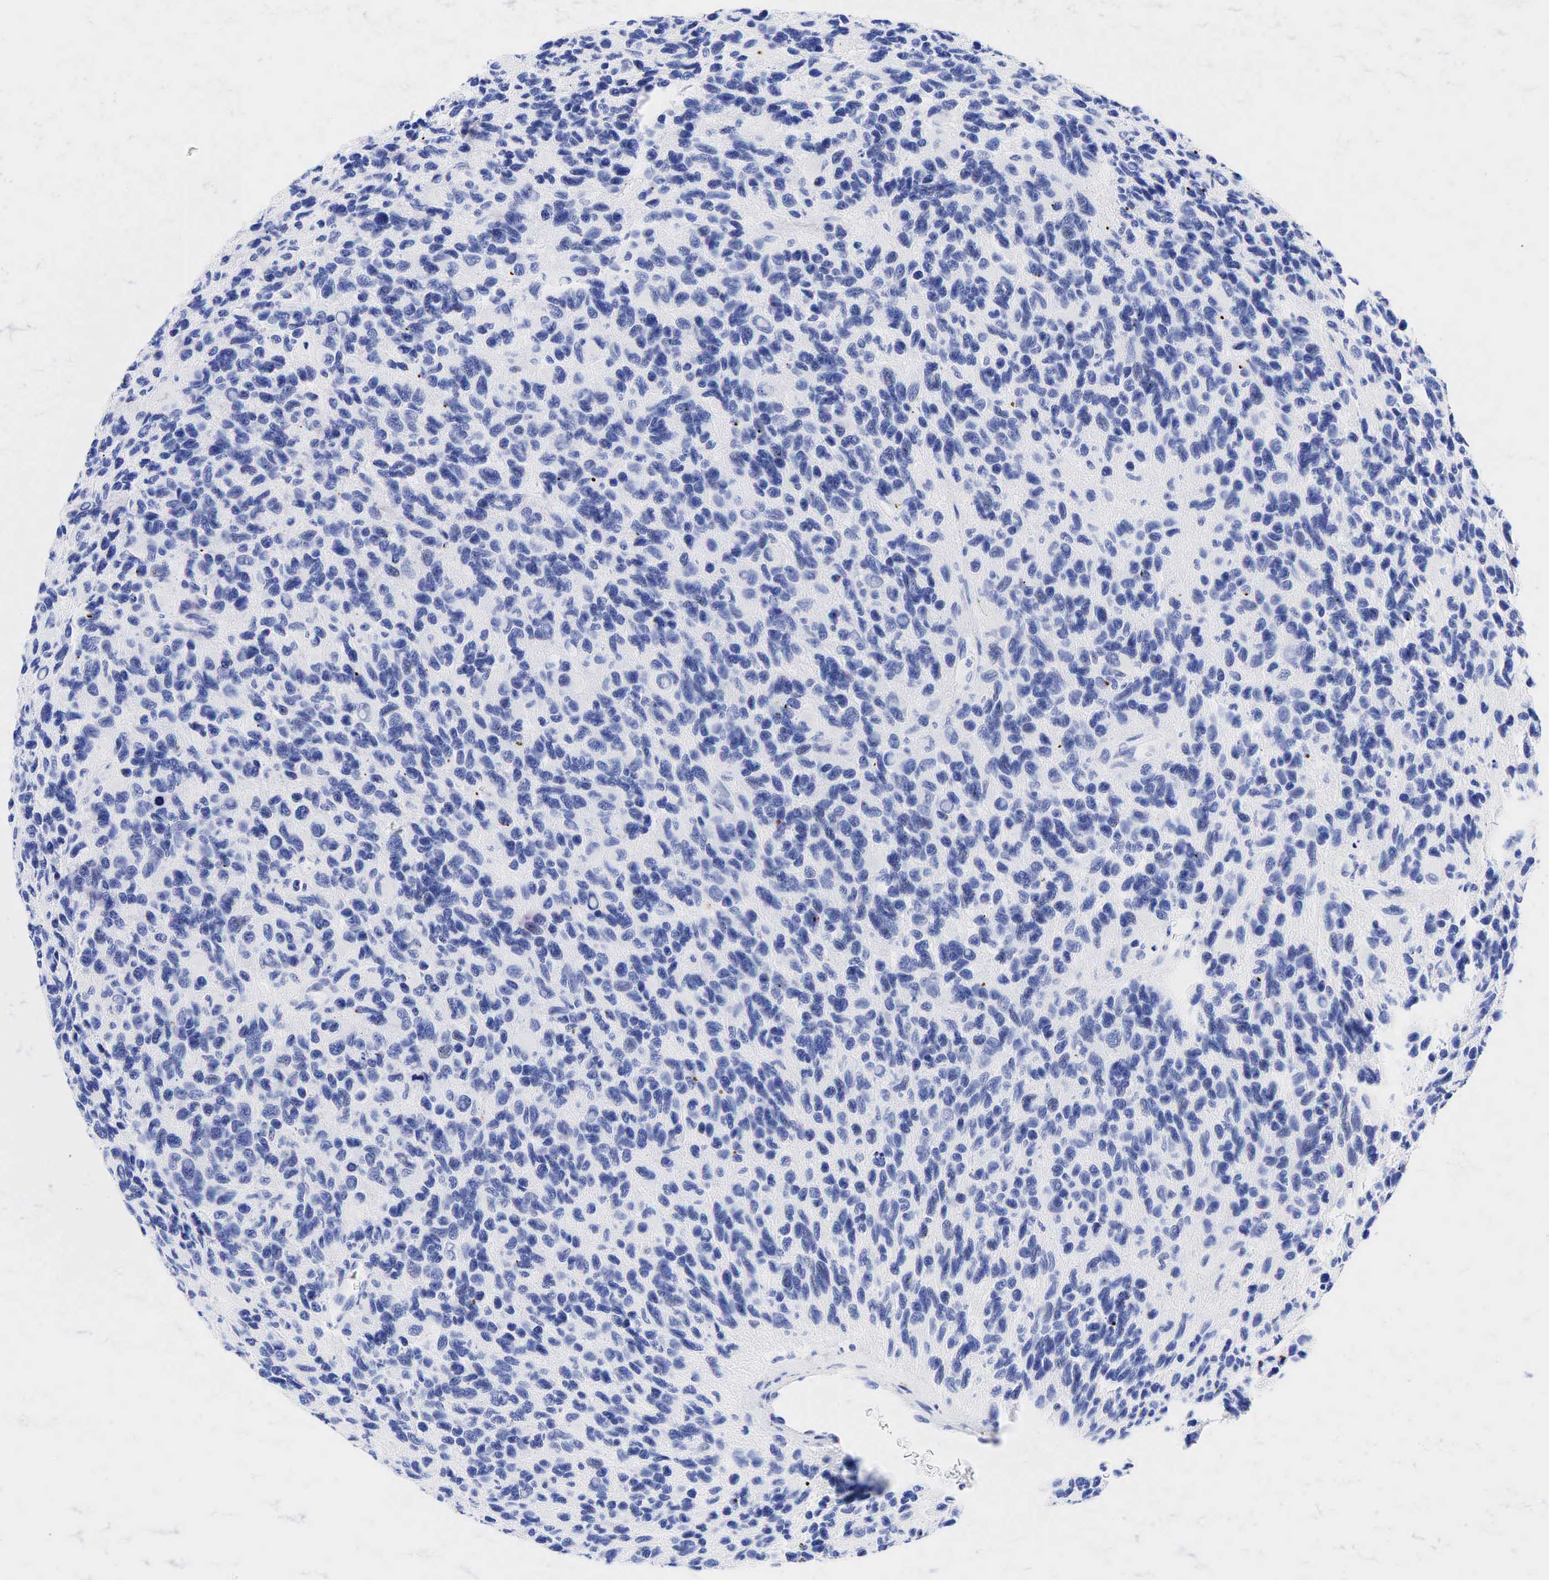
{"staining": {"intensity": "negative", "quantity": "none", "location": "none"}, "tissue": "glioma", "cell_type": "Tumor cells", "image_type": "cancer", "snomed": [{"axis": "morphology", "description": "Glioma, malignant, High grade"}, {"axis": "topography", "description": "Brain"}], "caption": "DAB (3,3'-diaminobenzidine) immunohistochemical staining of human malignant glioma (high-grade) demonstrates no significant positivity in tumor cells.", "gene": "CD79A", "patient": {"sex": "male", "age": 77}}